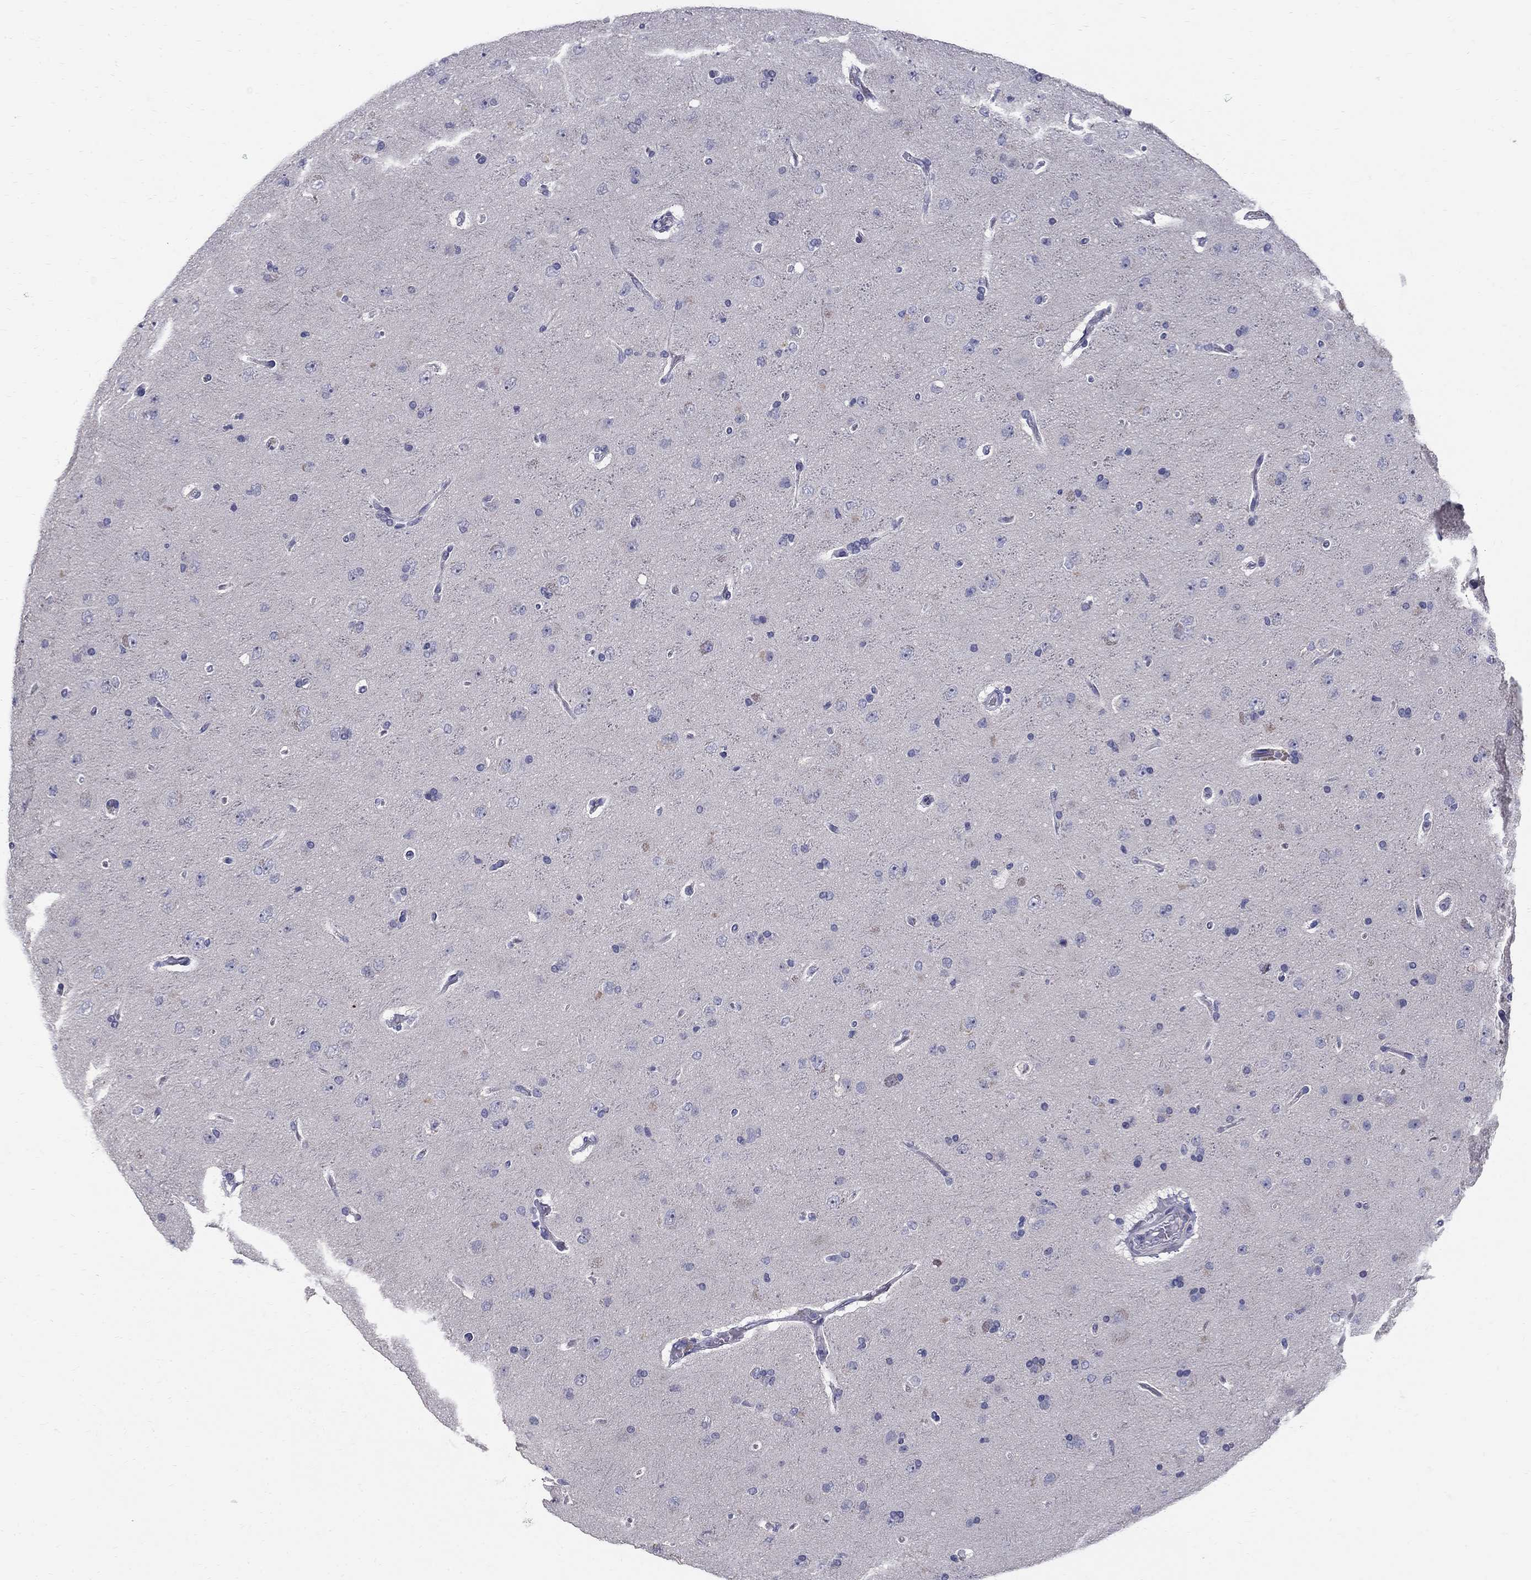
{"staining": {"intensity": "negative", "quantity": "none", "location": "none"}, "tissue": "glioma", "cell_type": "Tumor cells", "image_type": "cancer", "snomed": [{"axis": "morphology", "description": "Glioma, malignant, NOS"}, {"axis": "topography", "description": "Cerebral cortex"}], "caption": "Micrograph shows no protein staining in tumor cells of glioma tissue. Brightfield microscopy of immunohistochemistry (IHC) stained with DAB (3,3'-diaminobenzidine) (brown) and hematoxylin (blue), captured at high magnification.", "gene": "TP53TG5", "patient": {"sex": "male", "age": 58}}